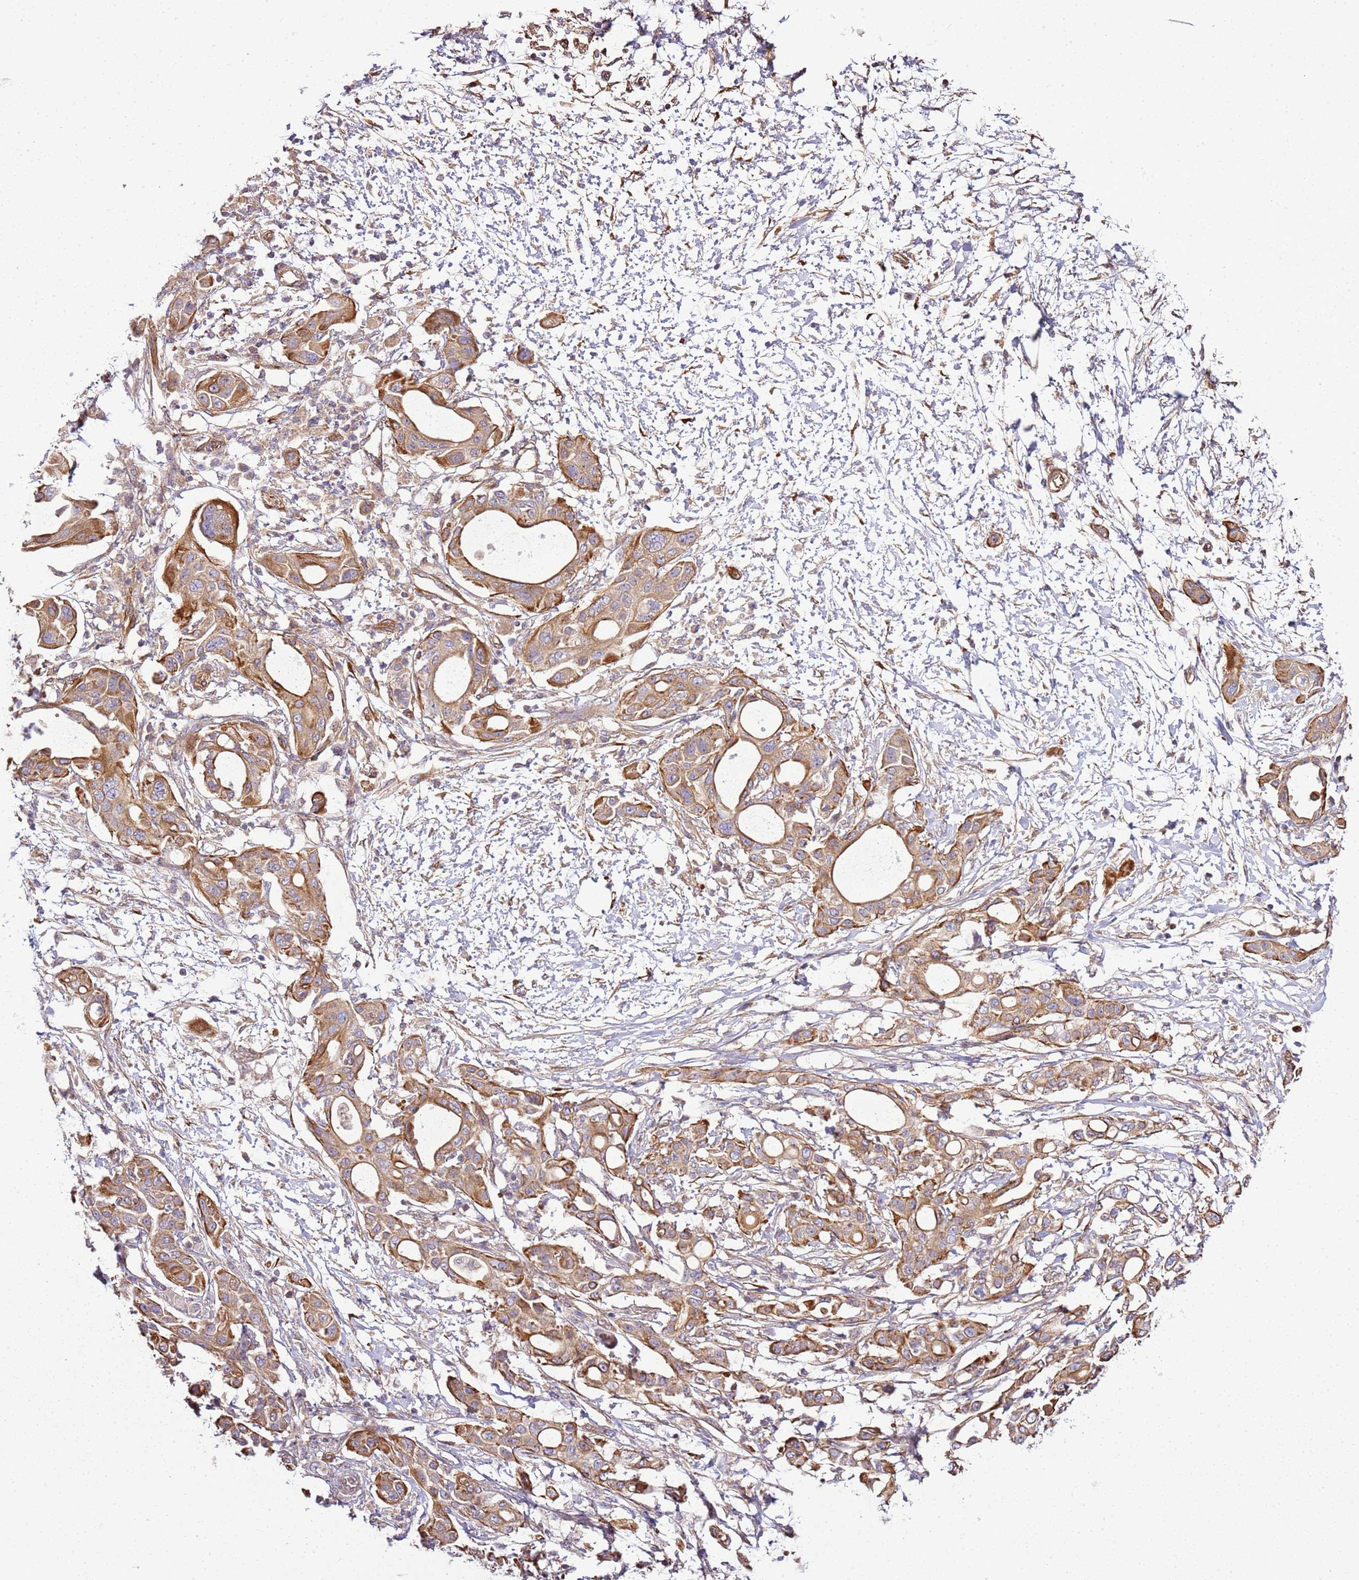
{"staining": {"intensity": "strong", "quantity": ">75%", "location": "cytoplasmic/membranous"}, "tissue": "pancreatic cancer", "cell_type": "Tumor cells", "image_type": "cancer", "snomed": [{"axis": "morphology", "description": "Adenocarcinoma, NOS"}, {"axis": "topography", "description": "Pancreas"}], "caption": "A histopathology image of pancreatic cancer stained for a protein exhibits strong cytoplasmic/membranous brown staining in tumor cells.", "gene": "GNL1", "patient": {"sex": "male", "age": 68}}